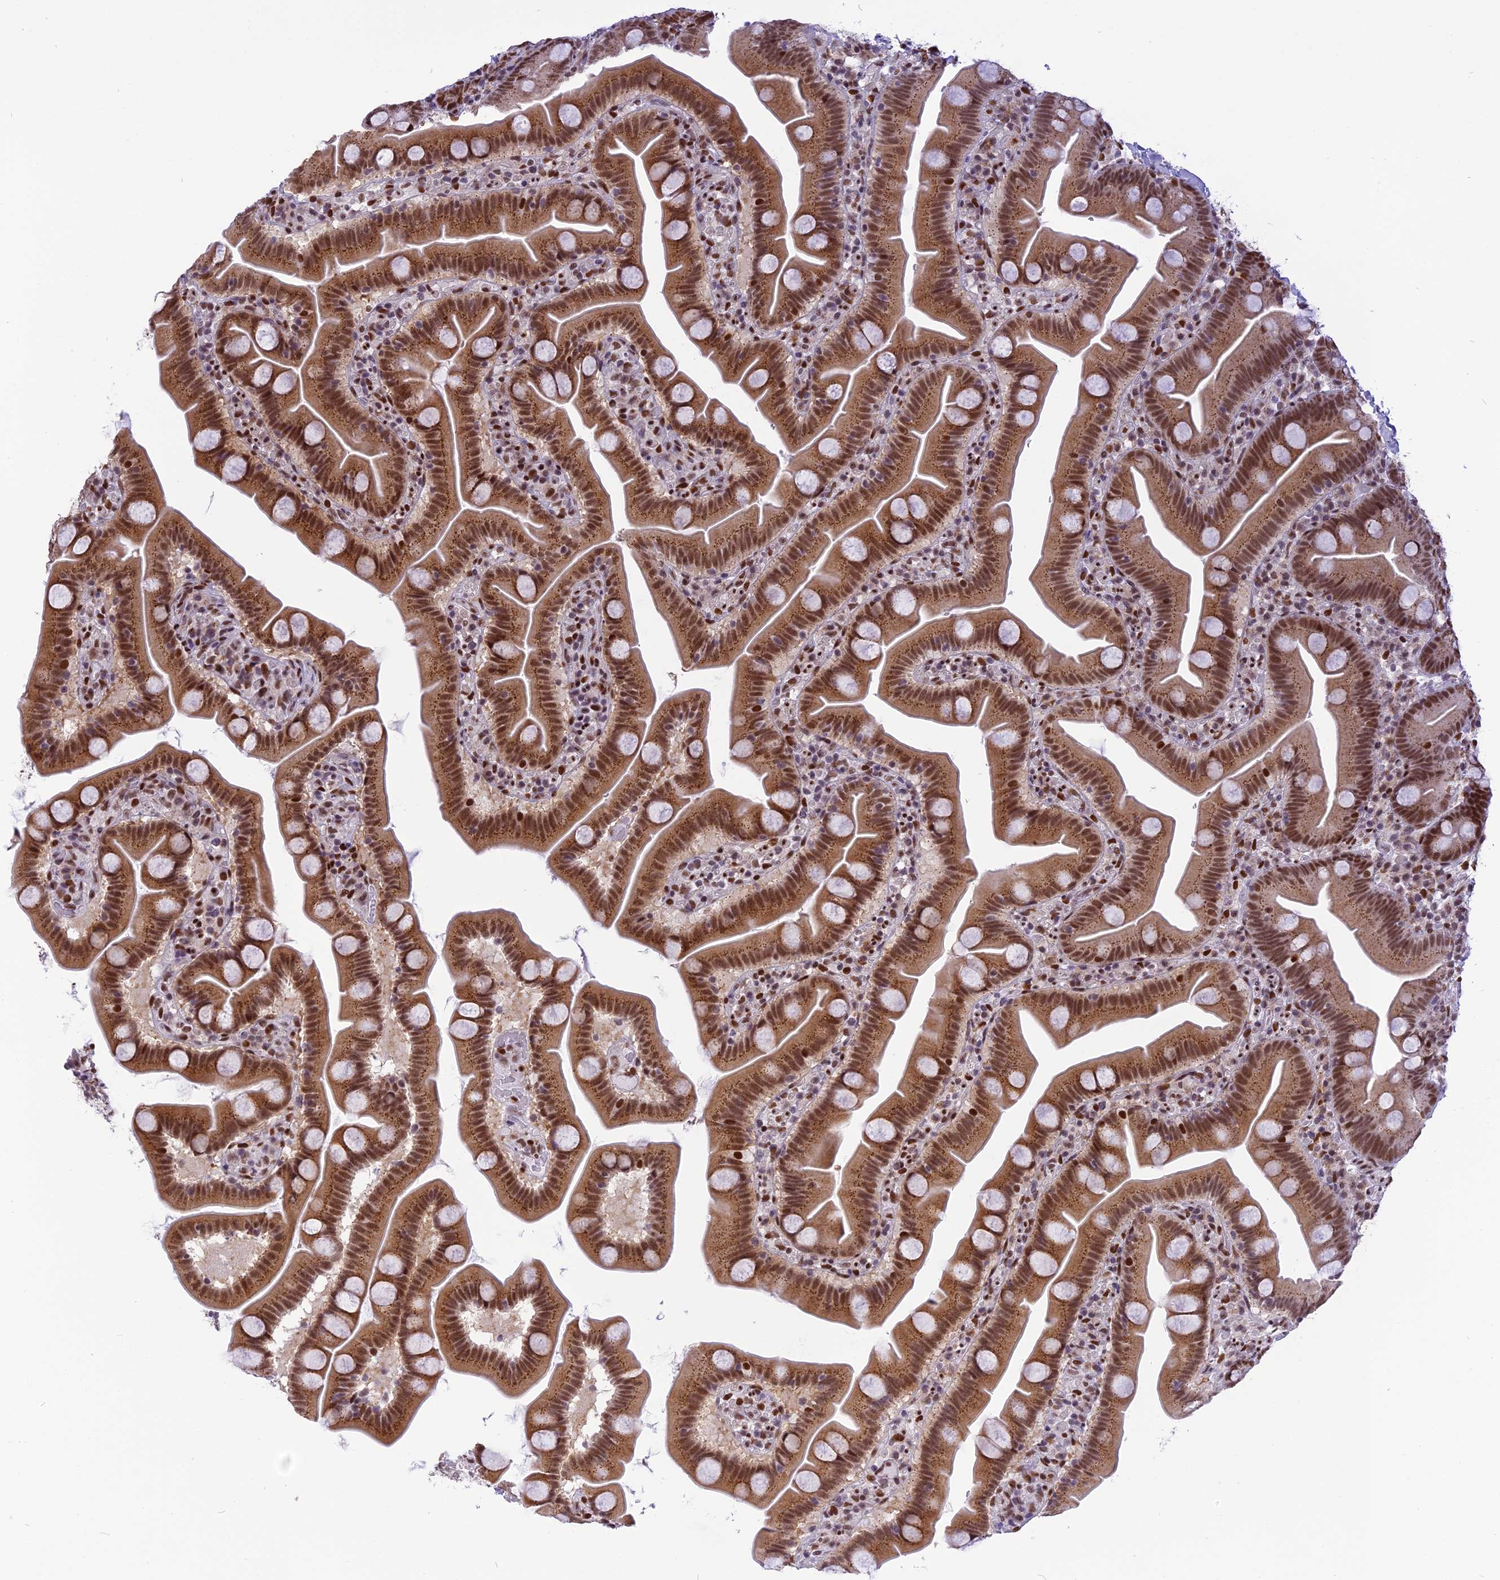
{"staining": {"intensity": "moderate", "quantity": ">75%", "location": "cytoplasmic/membranous,nuclear"}, "tissue": "small intestine", "cell_type": "Glandular cells", "image_type": "normal", "snomed": [{"axis": "morphology", "description": "Normal tissue, NOS"}, {"axis": "topography", "description": "Small intestine"}], "caption": "Normal small intestine was stained to show a protein in brown. There is medium levels of moderate cytoplasmic/membranous,nuclear positivity in about >75% of glandular cells. Immunohistochemistry stains the protein of interest in brown and the nuclei are stained blue.", "gene": "IRF2BP1", "patient": {"sex": "female", "age": 68}}